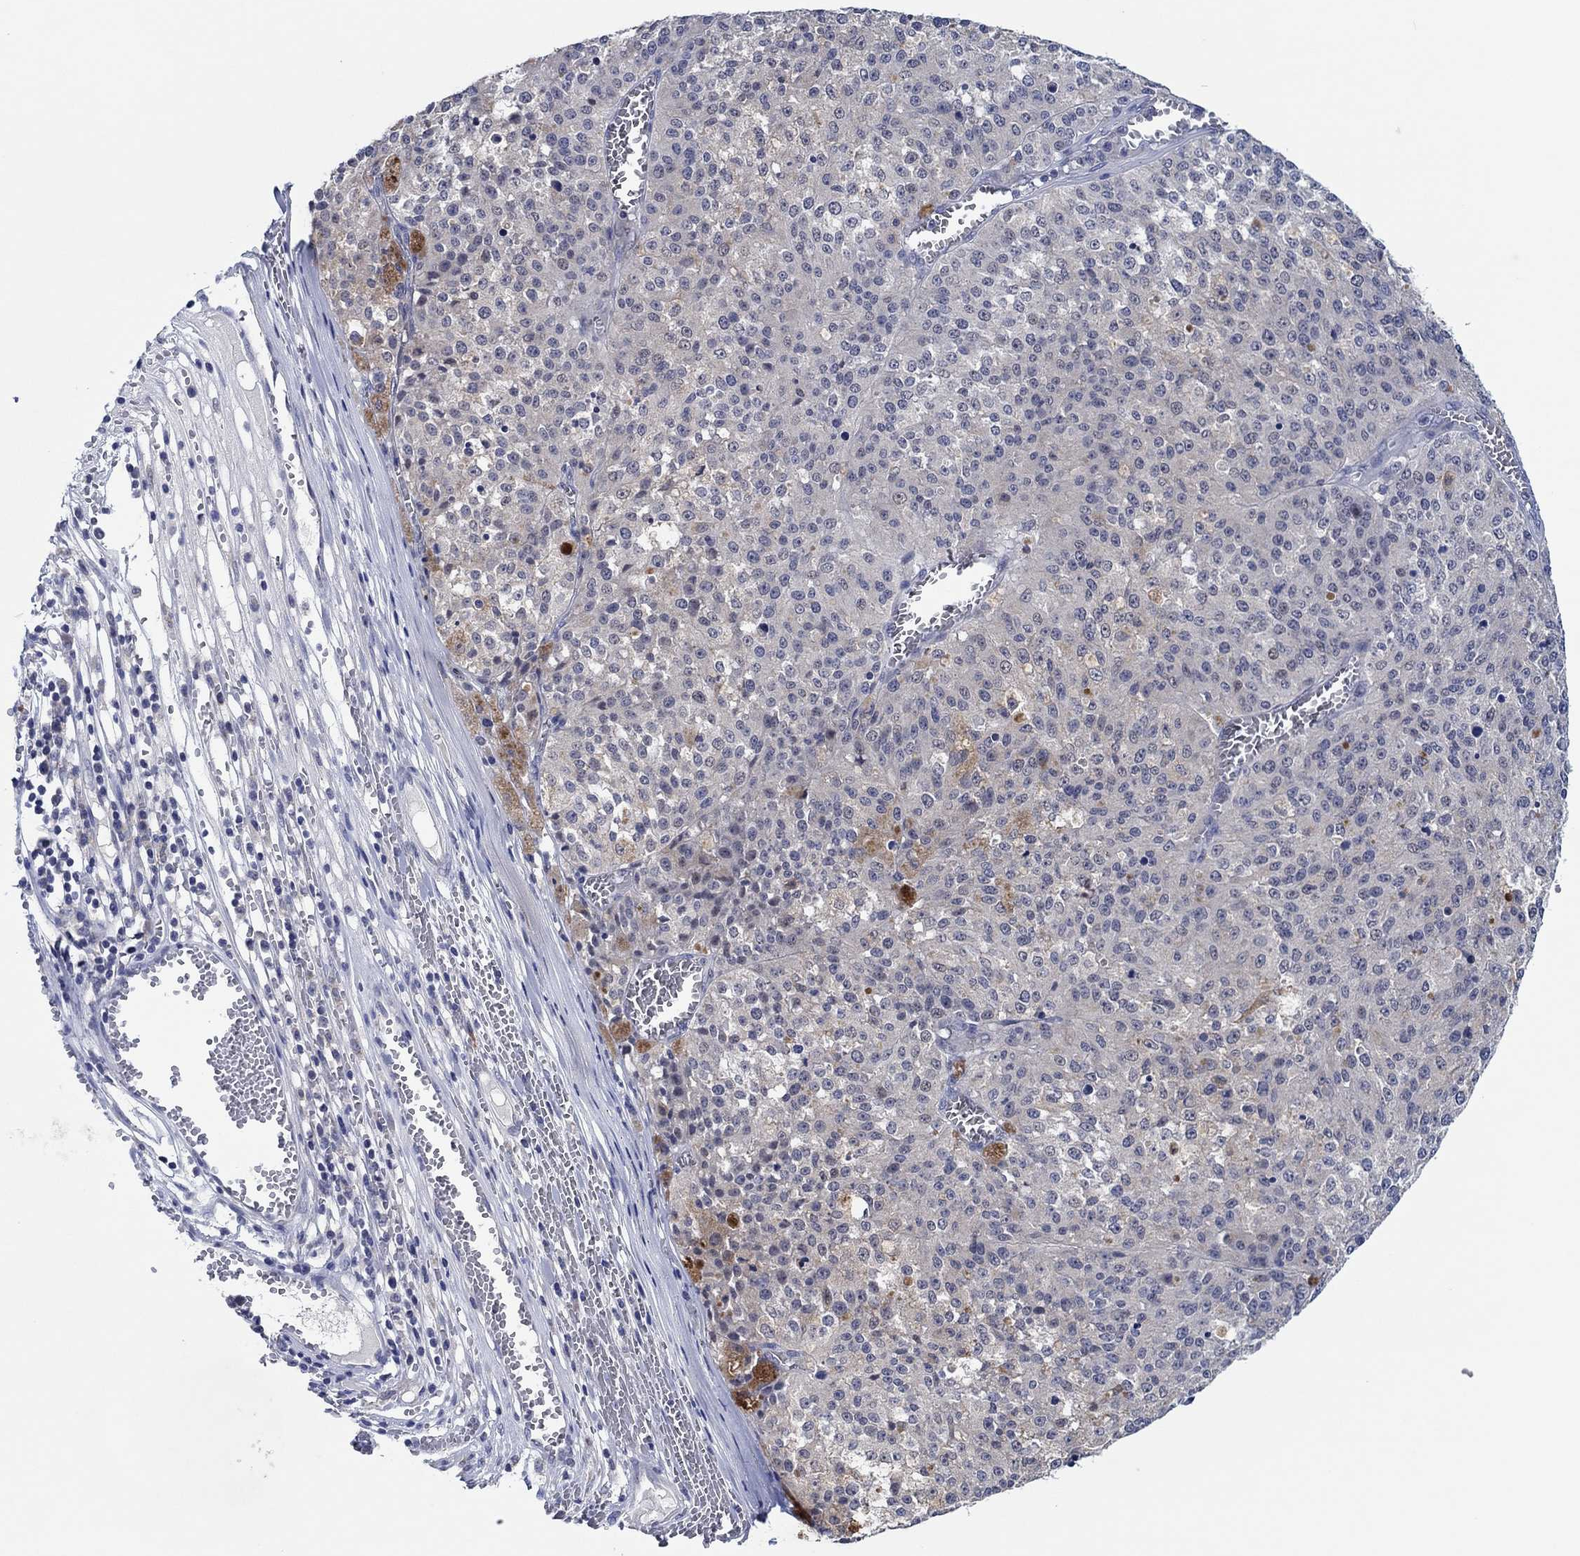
{"staining": {"intensity": "negative", "quantity": "none", "location": "none"}, "tissue": "melanoma", "cell_type": "Tumor cells", "image_type": "cancer", "snomed": [{"axis": "morphology", "description": "Malignant melanoma, Metastatic site"}, {"axis": "topography", "description": "Lymph node"}], "caption": "IHC of human malignant melanoma (metastatic site) displays no positivity in tumor cells.", "gene": "PRRT3", "patient": {"sex": "female", "age": 64}}